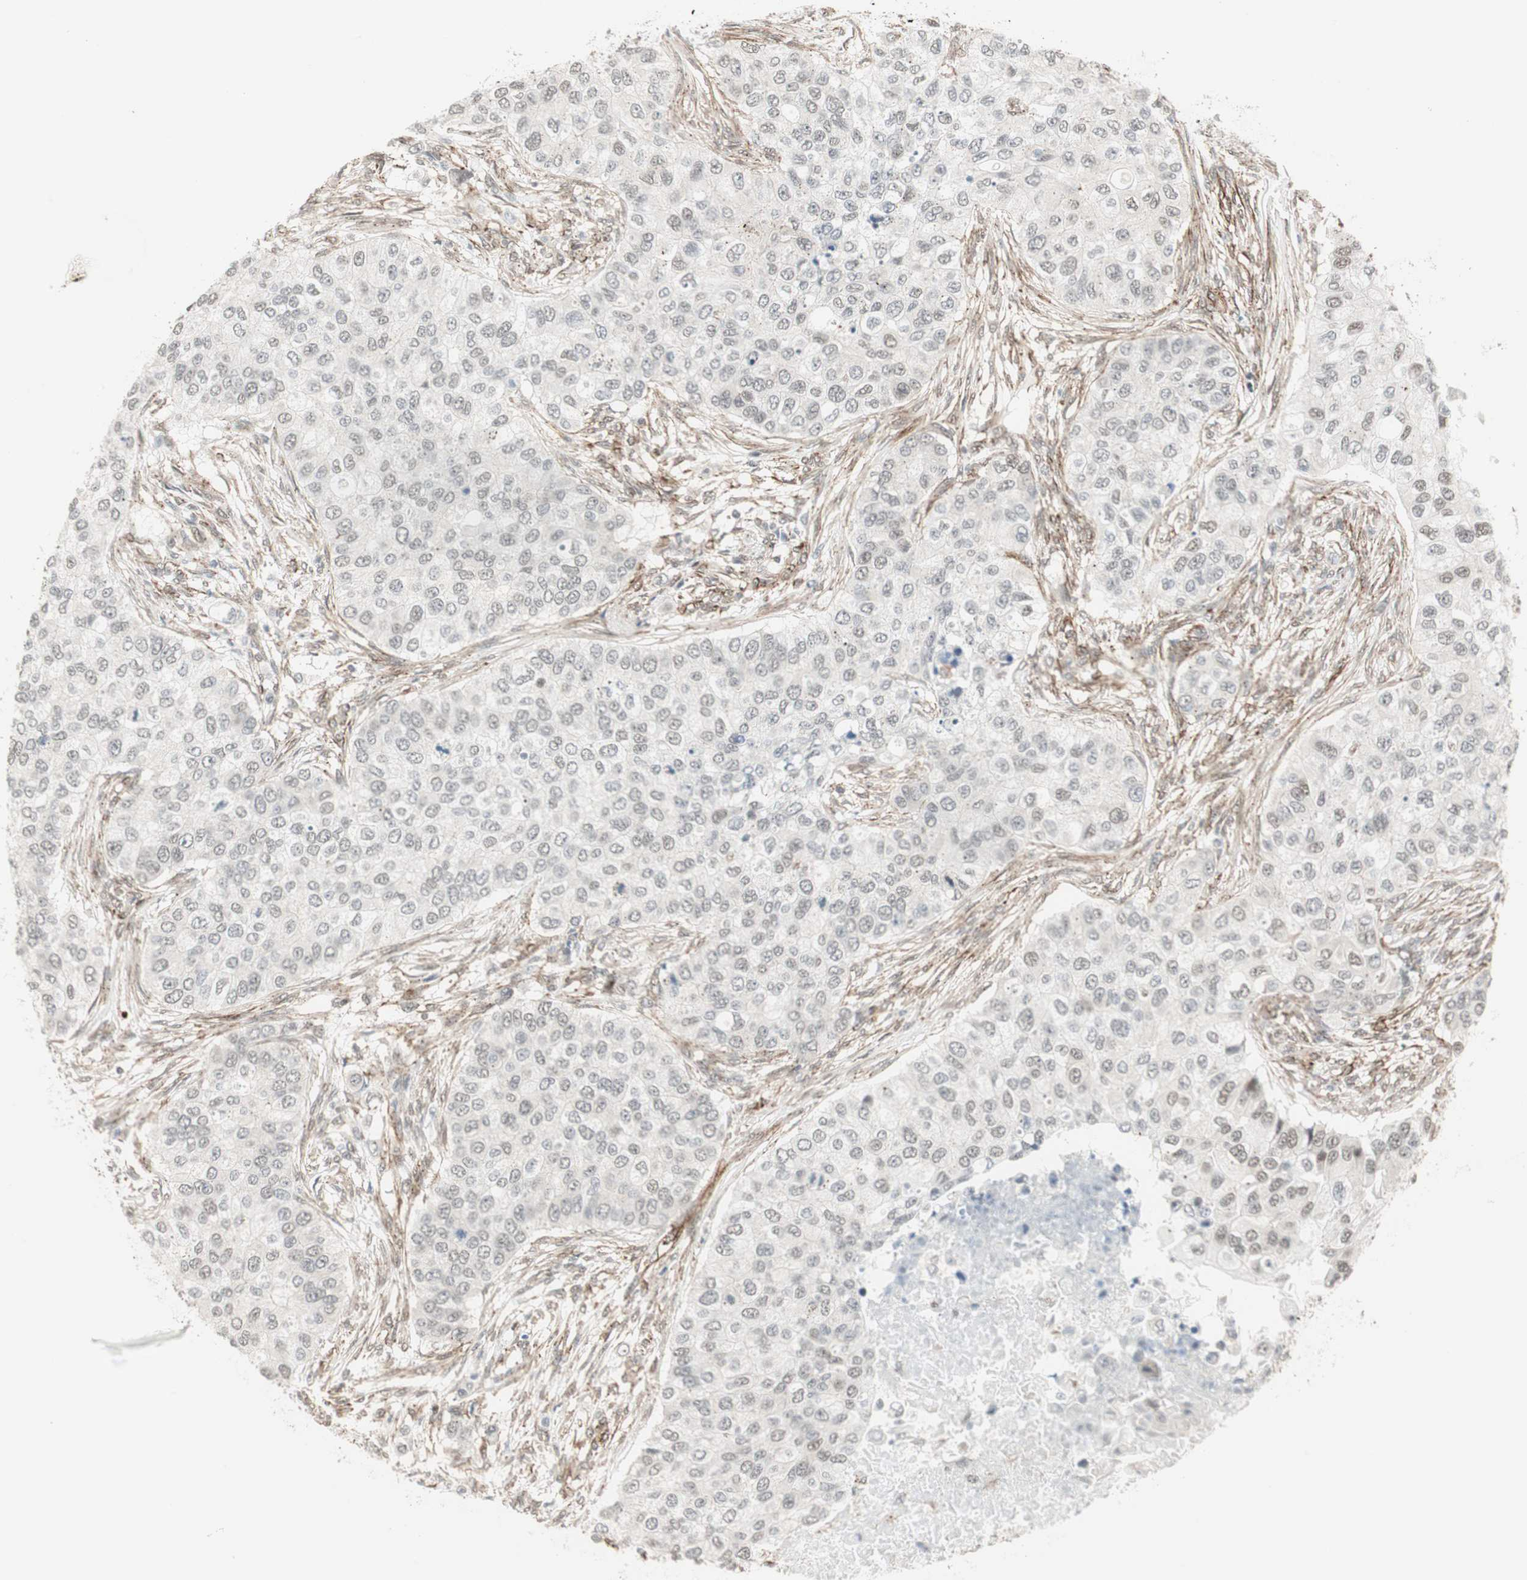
{"staining": {"intensity": "negative", "quantity": "none", "location": "none"}, "tissue": "breast cancer", "cell_type": "Tumor cells", "image_type": "cancer", "snomed": [{"axis": "morphology", "description": "Normal tissue, NOS"}, {"axis": "morphology", "description": "Duct carcinoma"}, {"axis": "topography", "description": "Breast"}], "caption": "IHC of breast cancer reveals no staining in tumor cells.", "gene": "CDK19", "patient": {"sex": "female", "age": 49}}